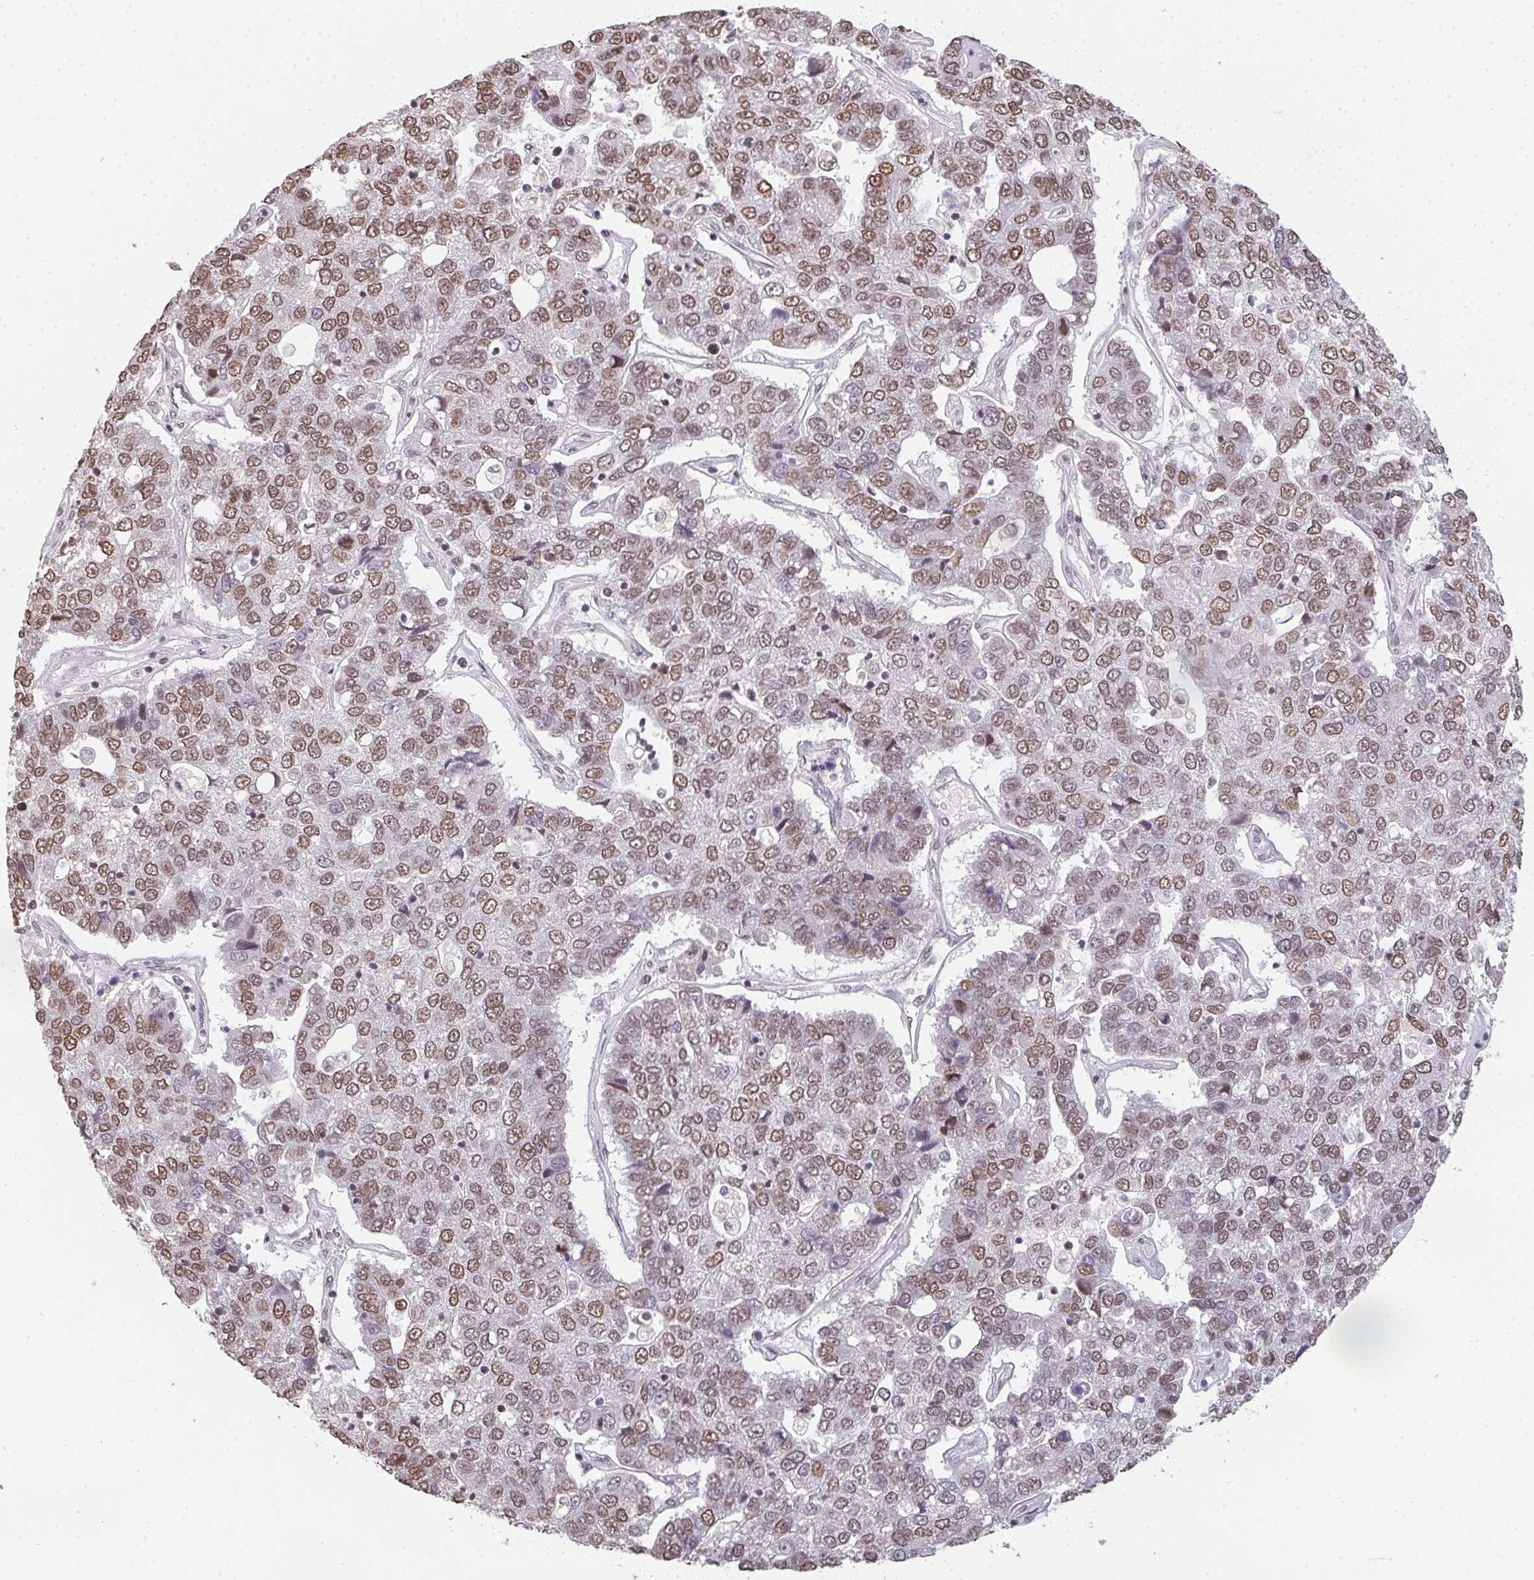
{"staining": {"intensity": "moderate", "quantity": ">75%", "location": "nuclear"}, "tissue": "pancreatic cancer", "cell_type": "Tumor cells", "image_type": "cancer", "snomed": [{"axis": "morphology", "description": "Adenocarcinoma, NOS"}, {"axis": "topography", "description": "Pancreas"}], "caption": "The micrograph displays staining of pancreatic cancer (adenocarcinoma), revealing moderate nuclear protein expression (brown color) within tumor cells.", "gene": "DKC1", "patient": {"sex": "female", "age": 61}}